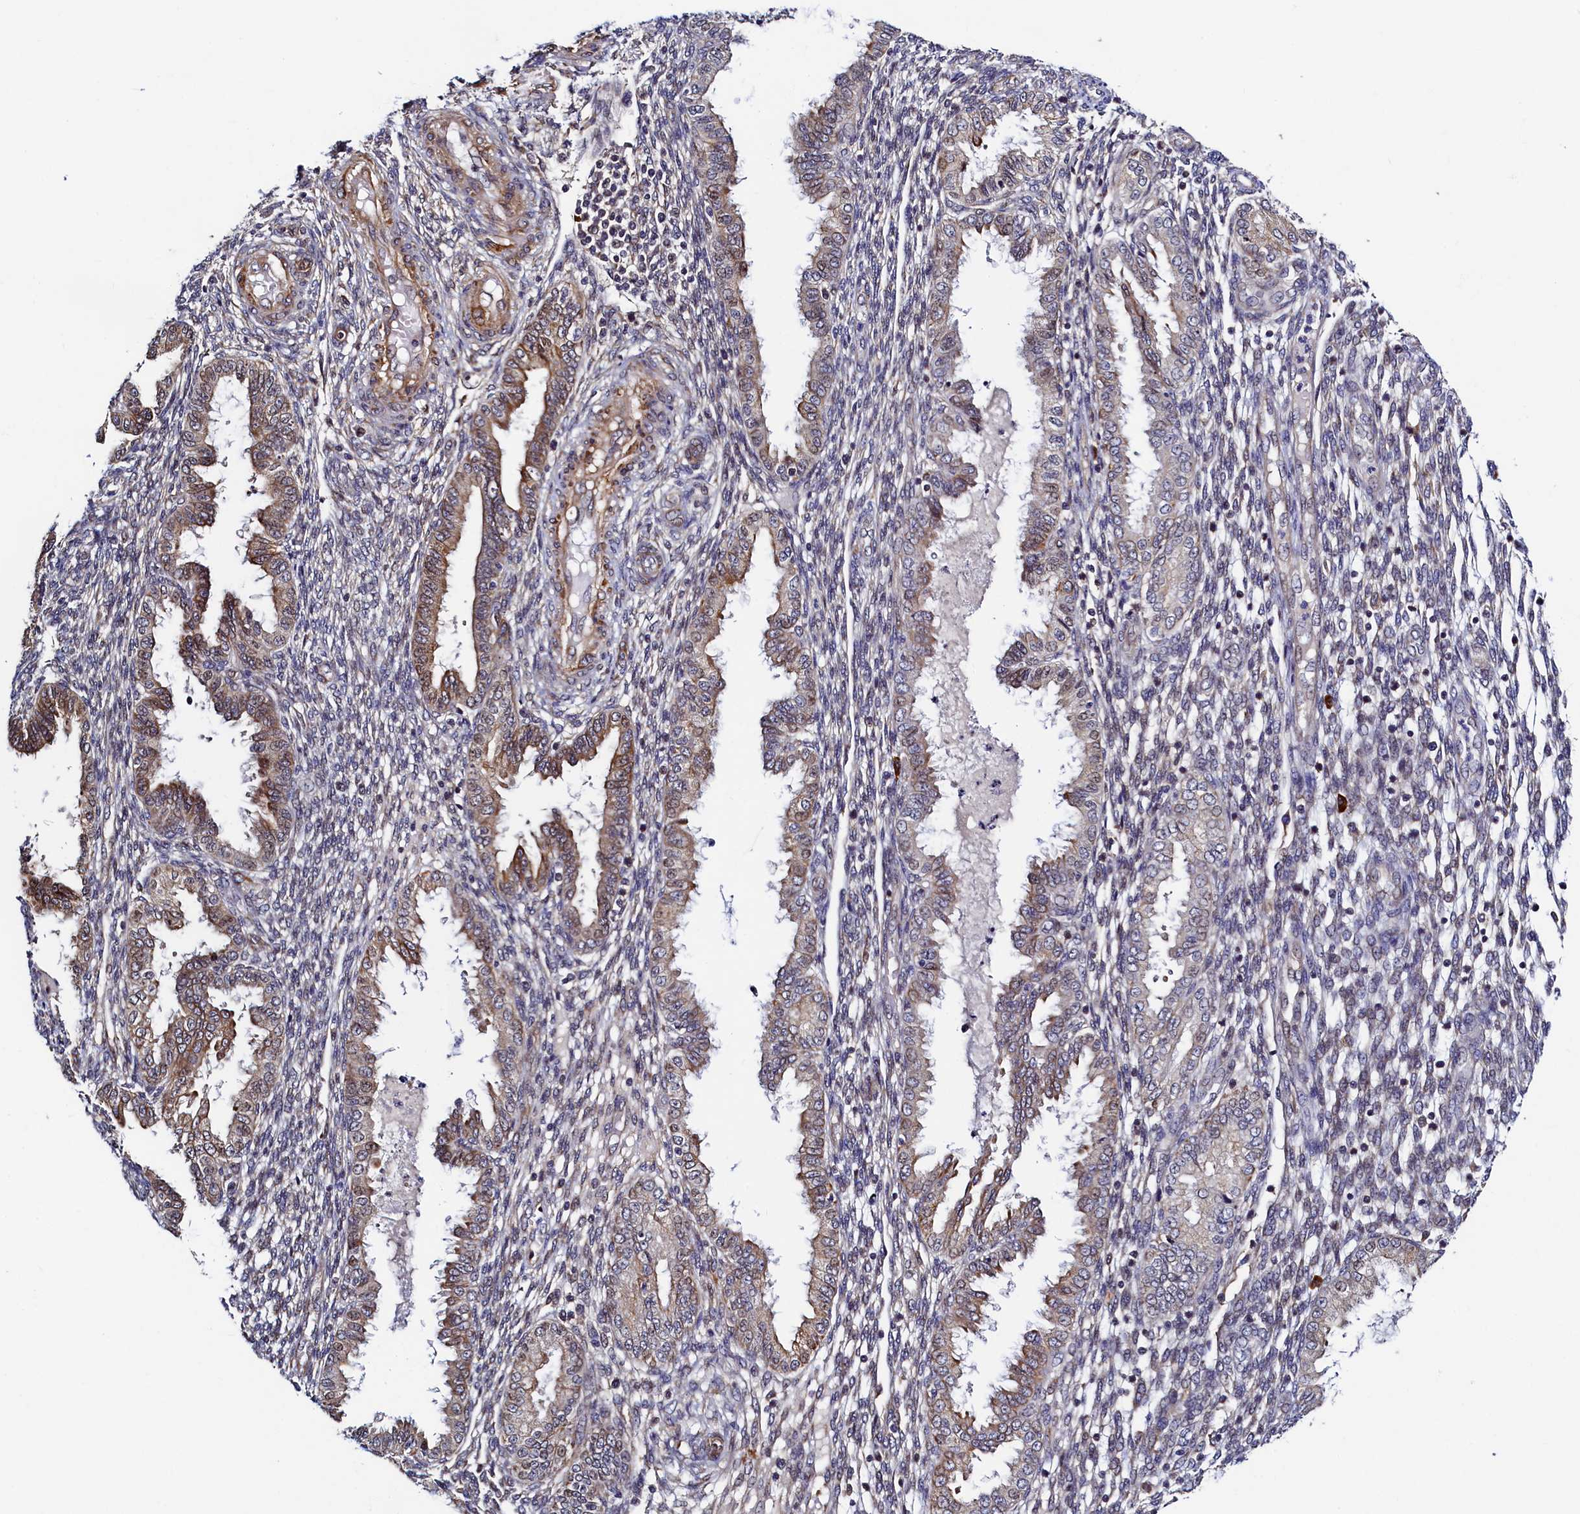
{"staining": {"intensity": "negative", "quantity": "none", "location": "none"}, "tissue": "endometrium", "cell_type": "Cells in endometrial stroma", "image_type": "normal", "snomed": [{"axis": "morphology", "description": "Normal tissue, NOS"}, {"axis": "topography", "description": "Endometrium"}], "caption": "High magnification brightfield microscopy of unremarkable endometrium stained with DAB (brown) and counterstained with hematoxylin (blue): cells in endometrial stroma show no significant positivity.", "gene": "SLC16A14", "patient": {"sex": "female", "age": 33}}